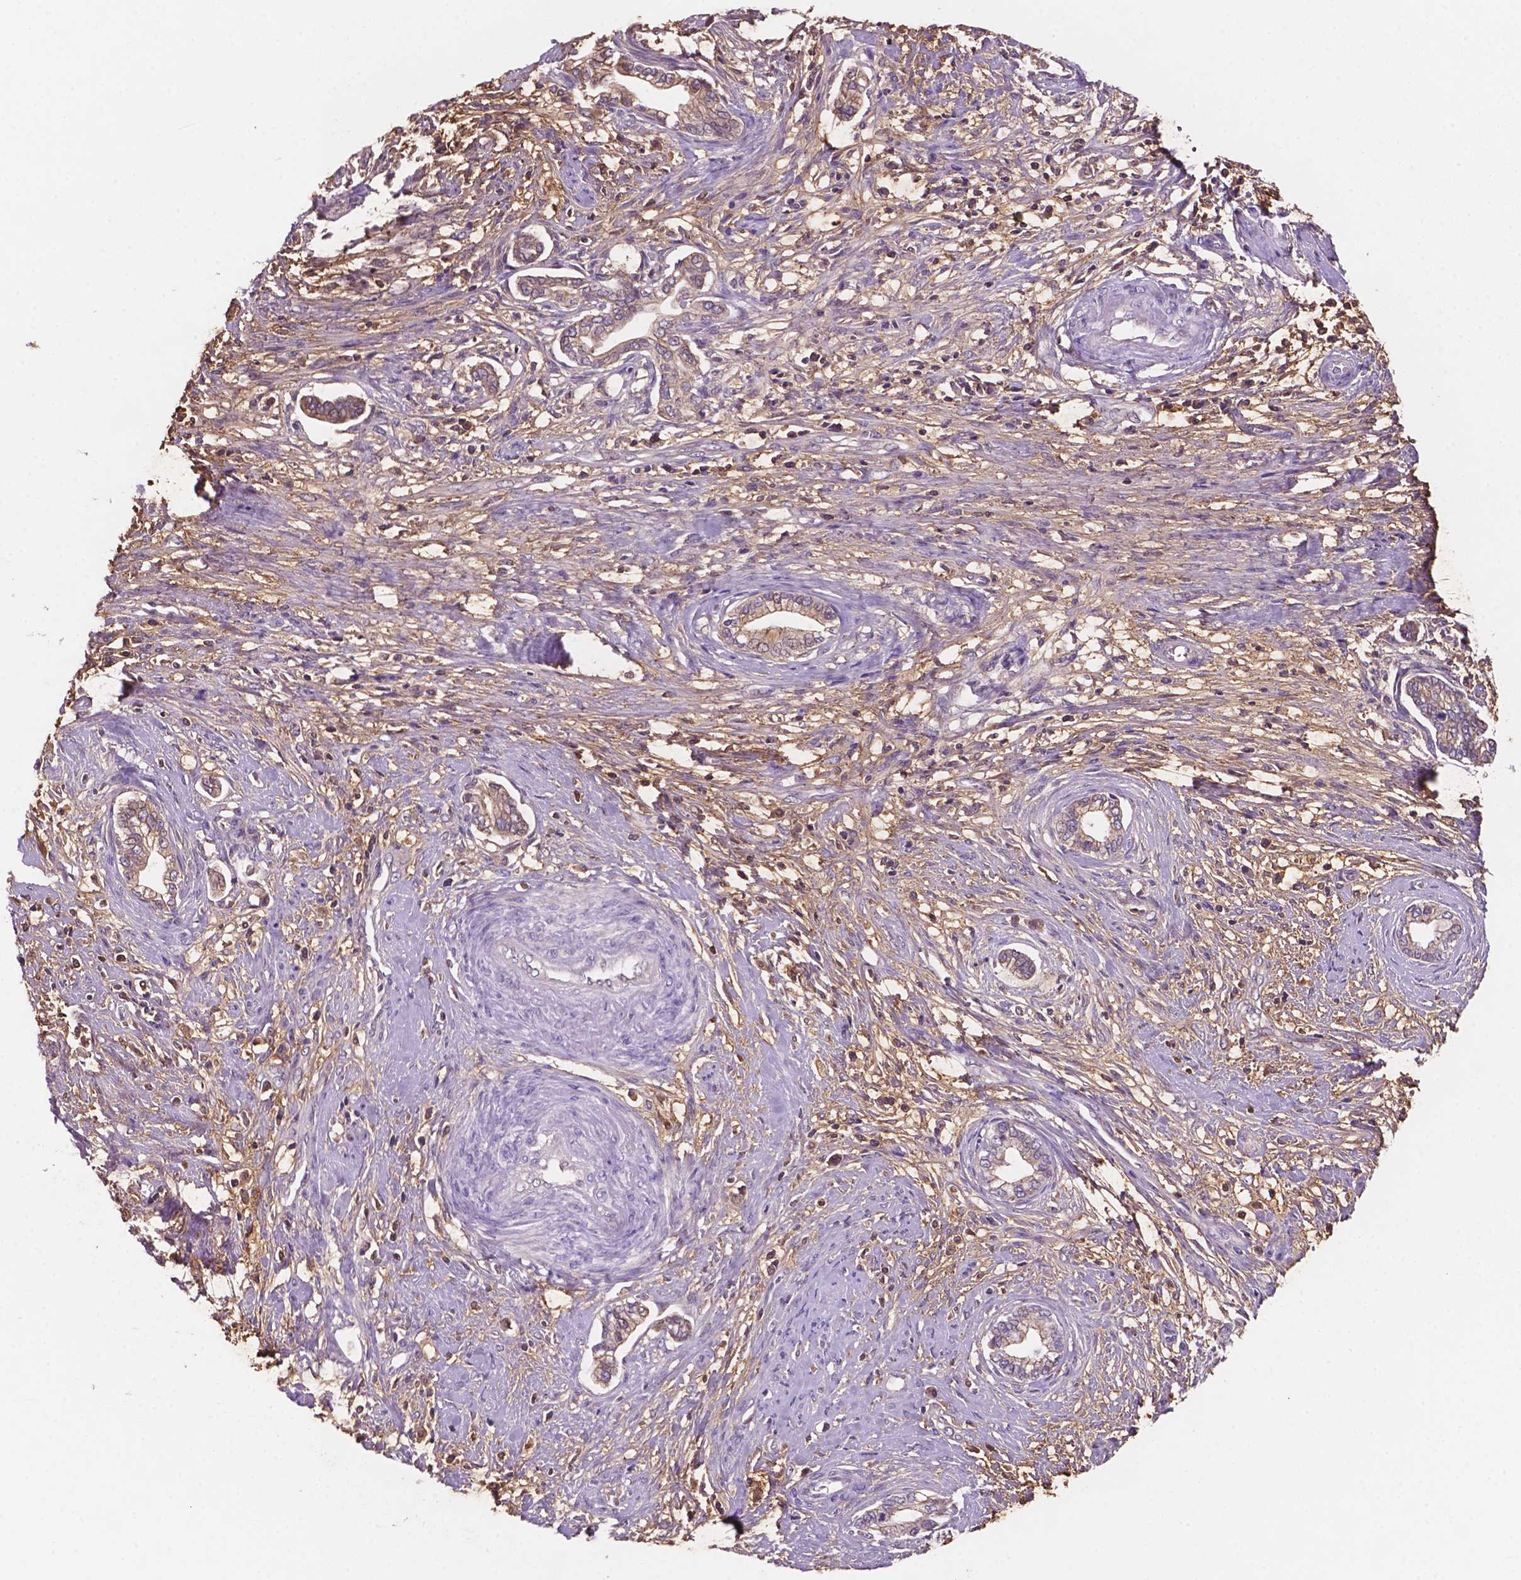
{"staining": {"intensity": "weak", "quantity": "<25%", "location": "cytoplasmic/membranous"}, "tissue": "cervical cancer", "cell_type": "Tumor cells", "image_type": "cancer", "snomed": [{"axis": "morphology", "description": "Adenocarcinoma, NOS"}, {"axis": "topography", "description": "Cervix"}], "caption": "IHC of cervical cancer (adenocarcinoma) demonstrates no staining in tumor cells.", "gene": "MKRN2OS", "patient": {"sex": "female", "age": 62}}